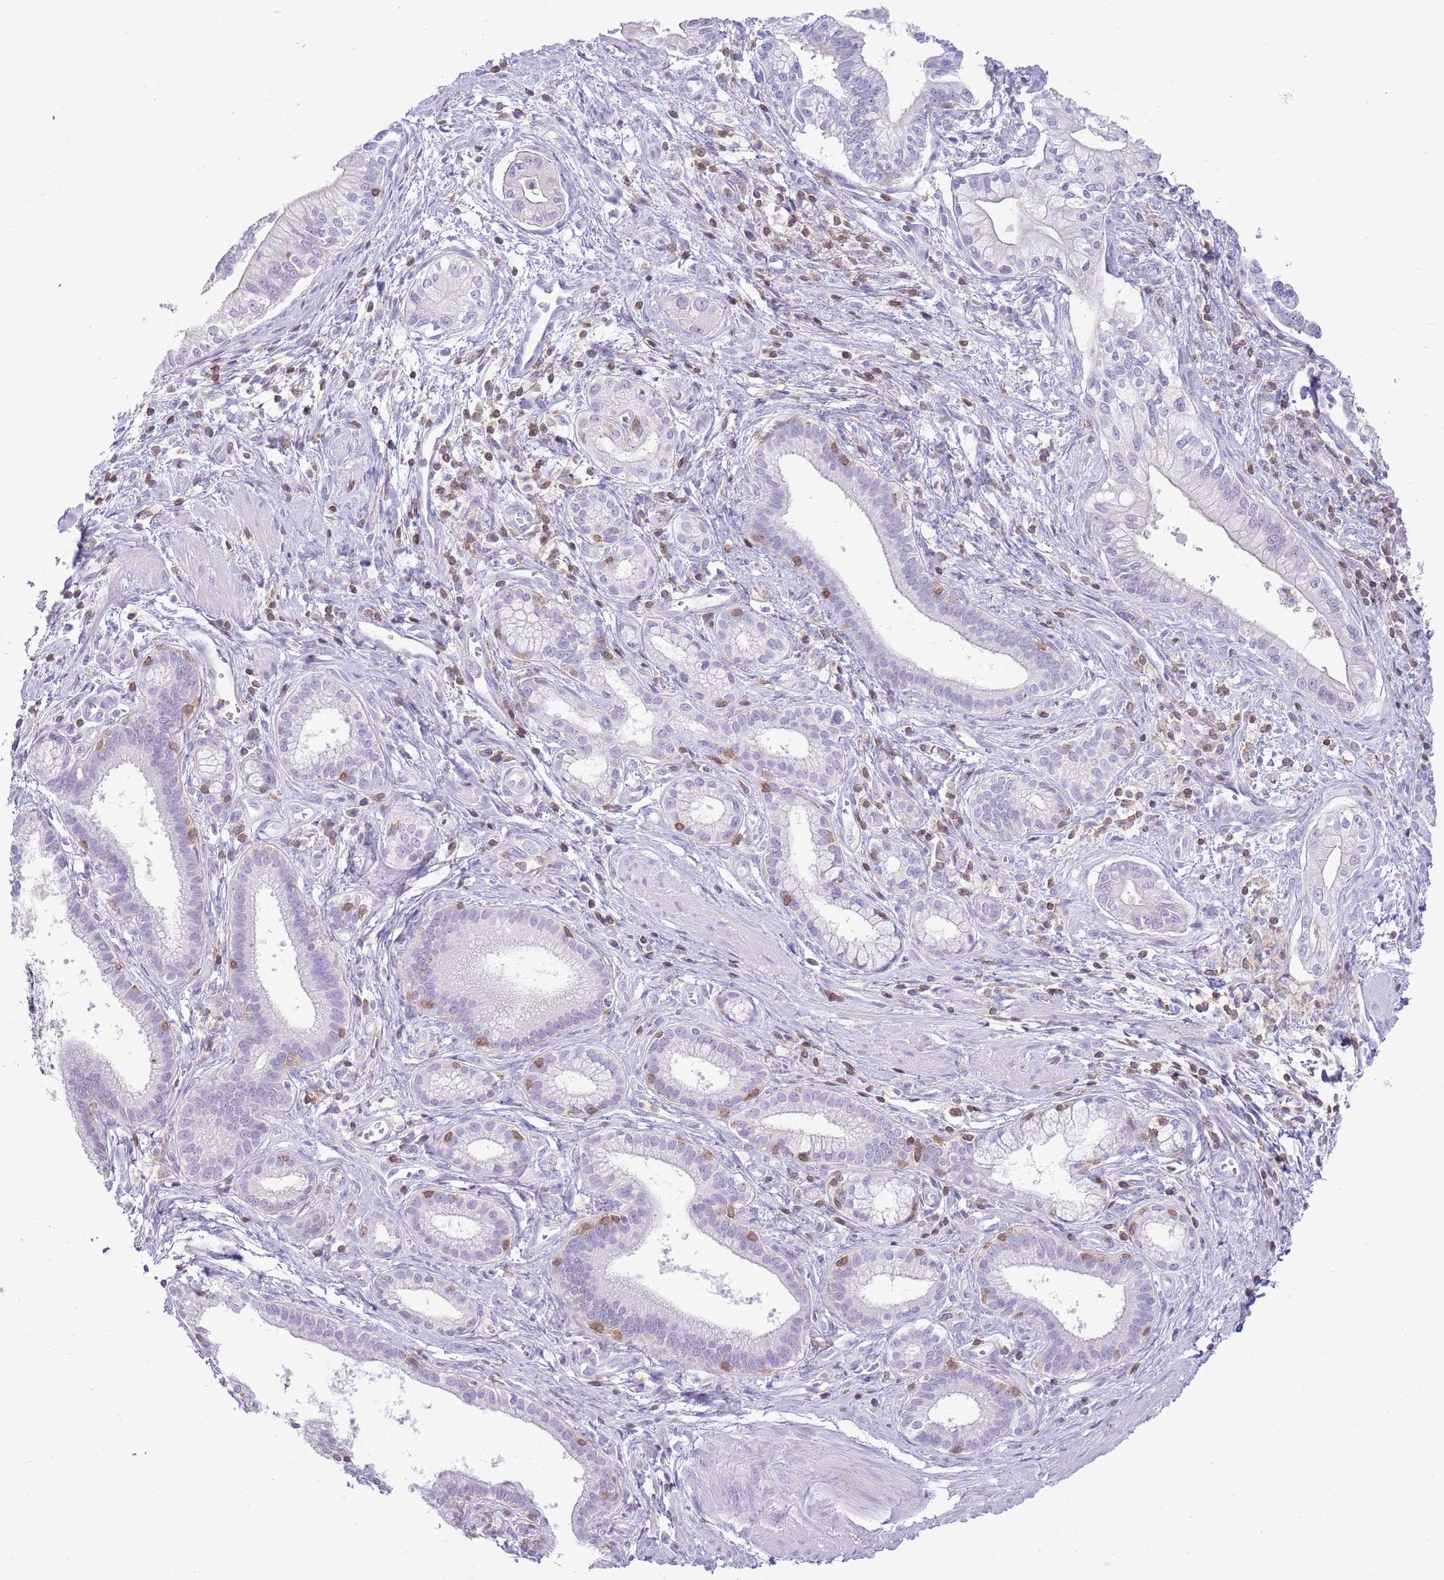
{"staining": {"intensity": "negative", "quantity": "none", "location": "none"}, "tissue": "pancreatic cancer", "cell_type": "Tumor cells", "image_type": "cancer", "snomed": [{"axis": "morphology", "description": "Adenocarcinoma, NOS"}, {"axis": "topography", "description": "Pancreas"}], "caption": "A histopathology image of human adenocarcinoma (pancreatic) is negative for staining in tumor cells.", "gene": "OR4Q3", "patient": {"sex": "male", "age": 78}}